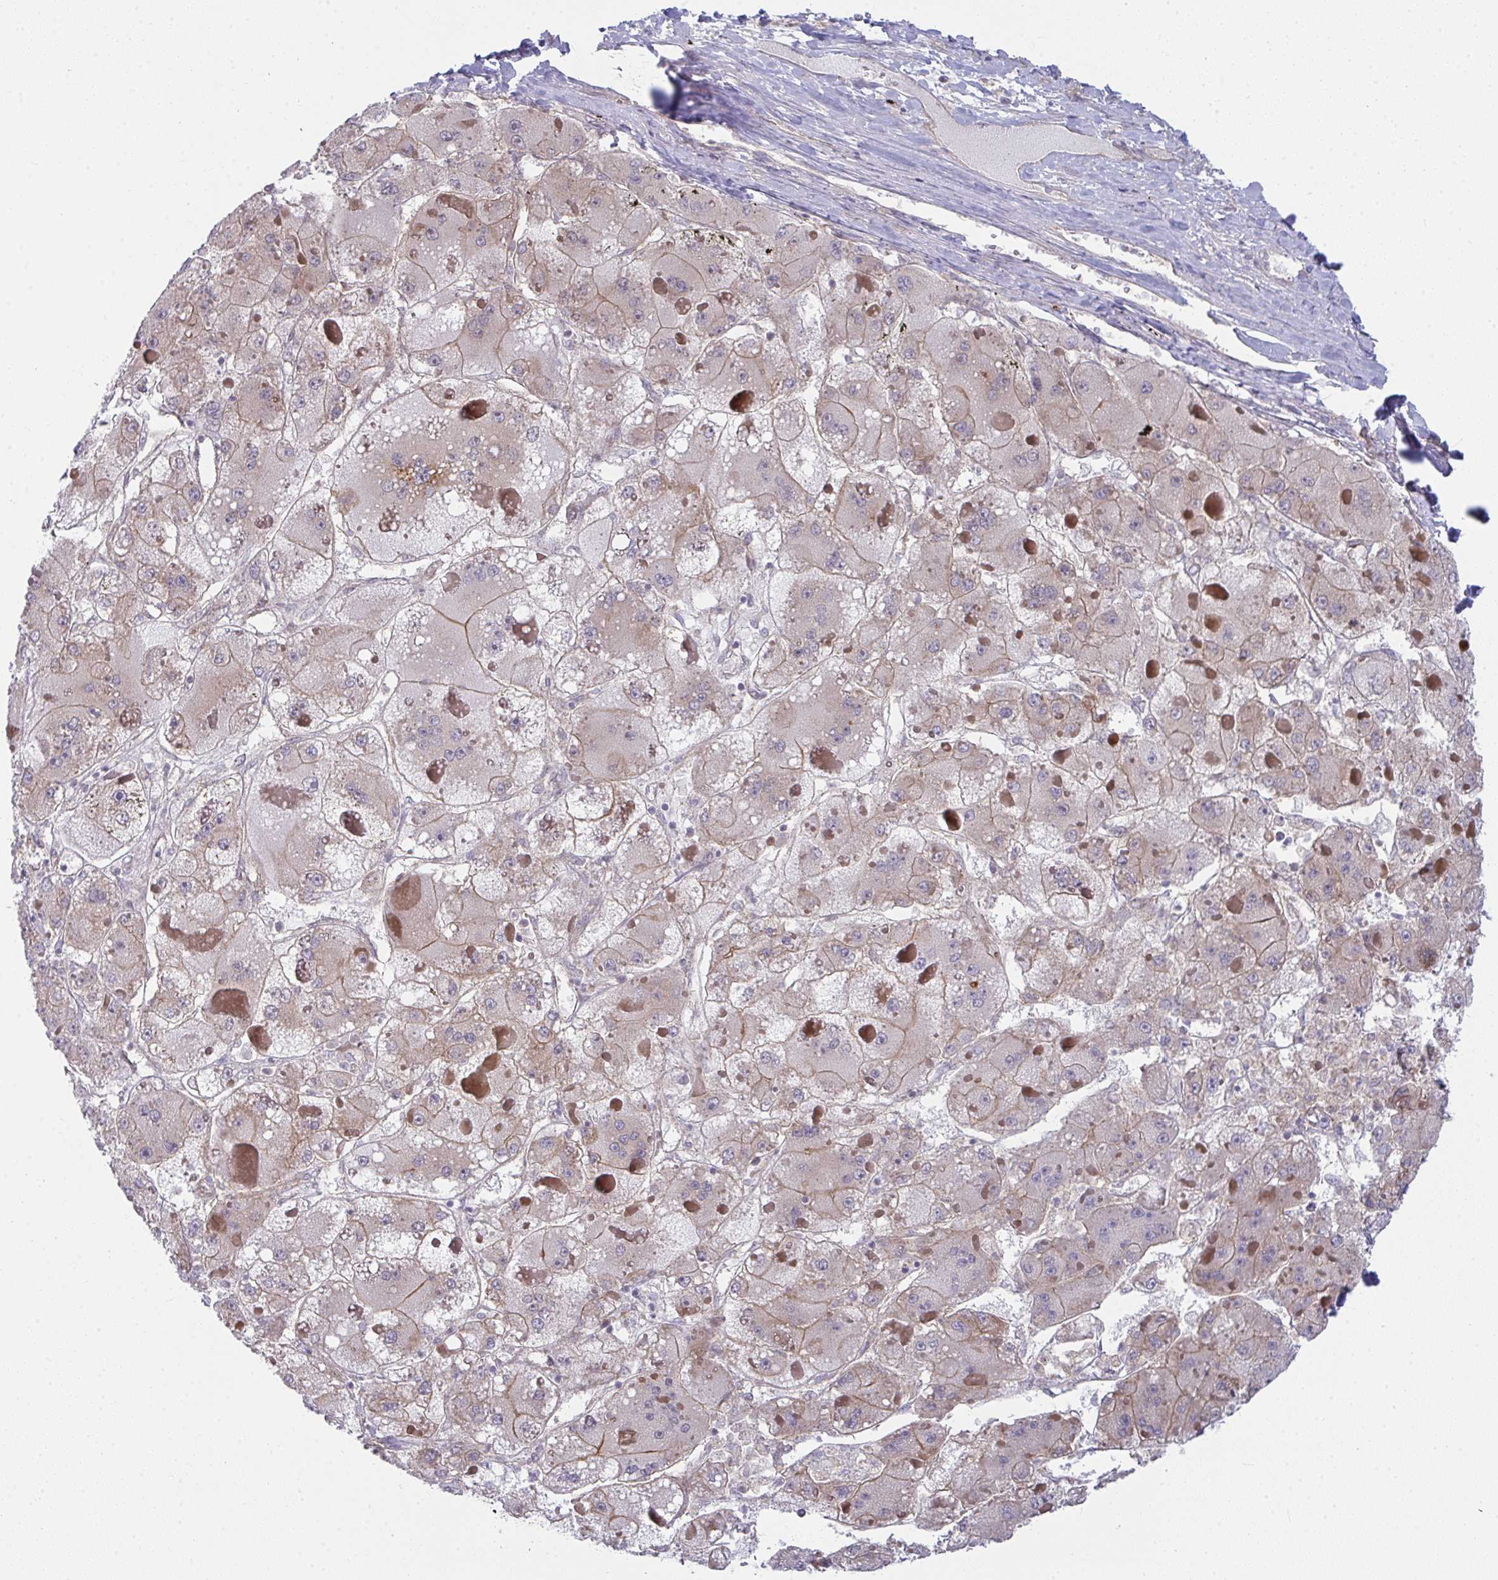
{"staining": {"intensity": "weak", "quantity": ">75%", "location": "cytoplasmic/membranous"}, "tissue": "liver cancer", "cell_type": "Tumor cells", "image_type": "cancer", "snomed": [{"axis": "morphology", "description": "Carcinoma, Hepatocellular, NOS"}, {"axis": "topography", "description": "Liver"}], "caption": "The photomicrograph reveals immunohistochemical staining of liver cancer (hepatocellular carcinoma). There is weak cytoplasmic/membranous expression is present in about >75% of tumor cells.", "gene": "CASP9", "patient": {"sex": "female", "age": 73}}